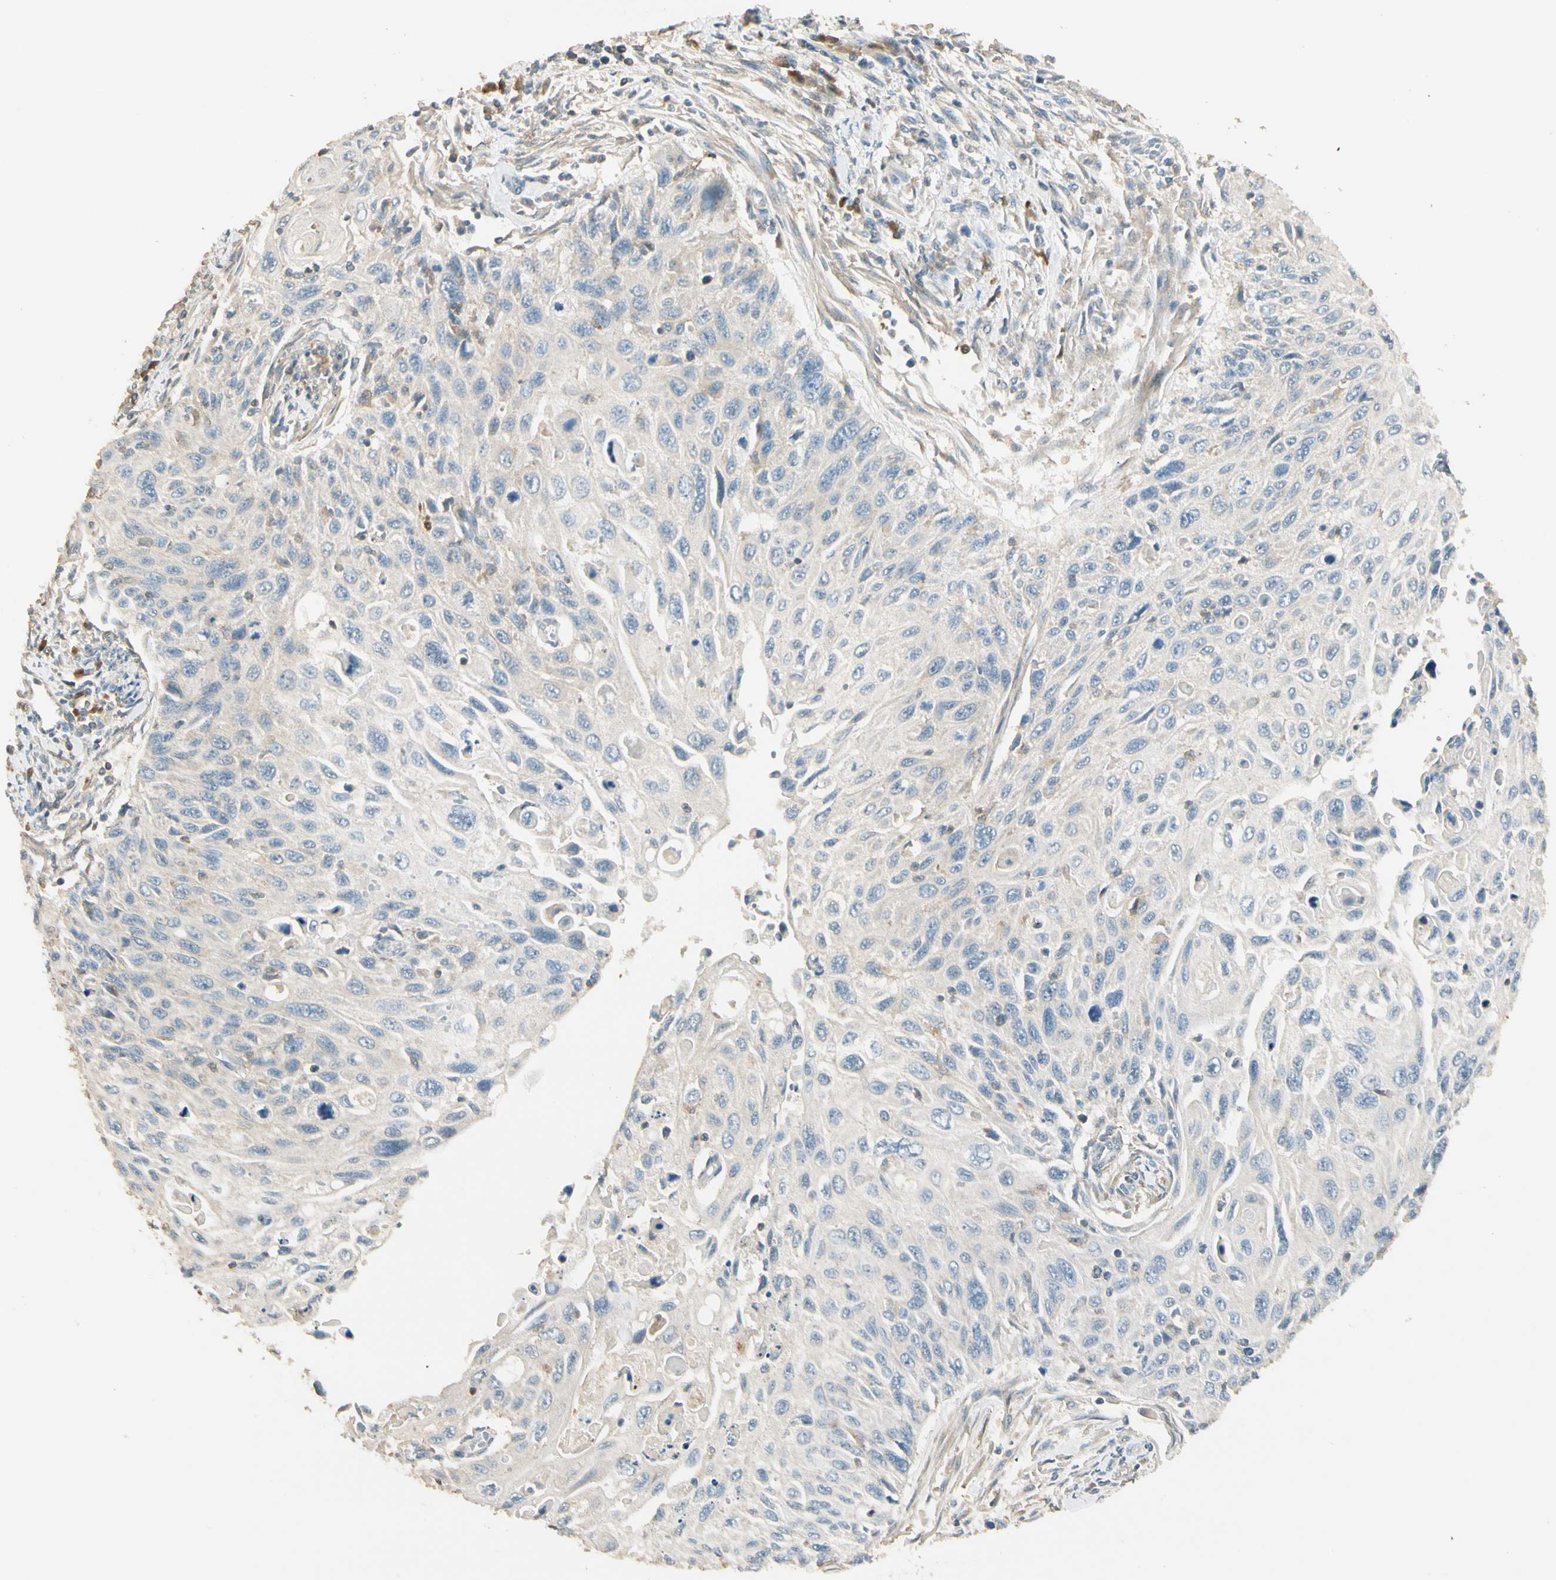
{"staining": {"intensity": "weak", "quantity": "<25%", "location": "cytoplasmic/membranous"}, "tissue": "cervical cancer", "cell_type": "Tumor cells", "image_type": "cancer", "snomed": [{"axis": "morphology", "description": "Squamous cell carcinoma, NOS"}, {"axis": "topography", "description": "Cervix"}], "caption": "Image shows no significant protein staining in tumor cells of cervical cancer (squamous cell carcinoma).", "gene": "PLXNA1", "patient": {"sex": "female", "age": 70}}